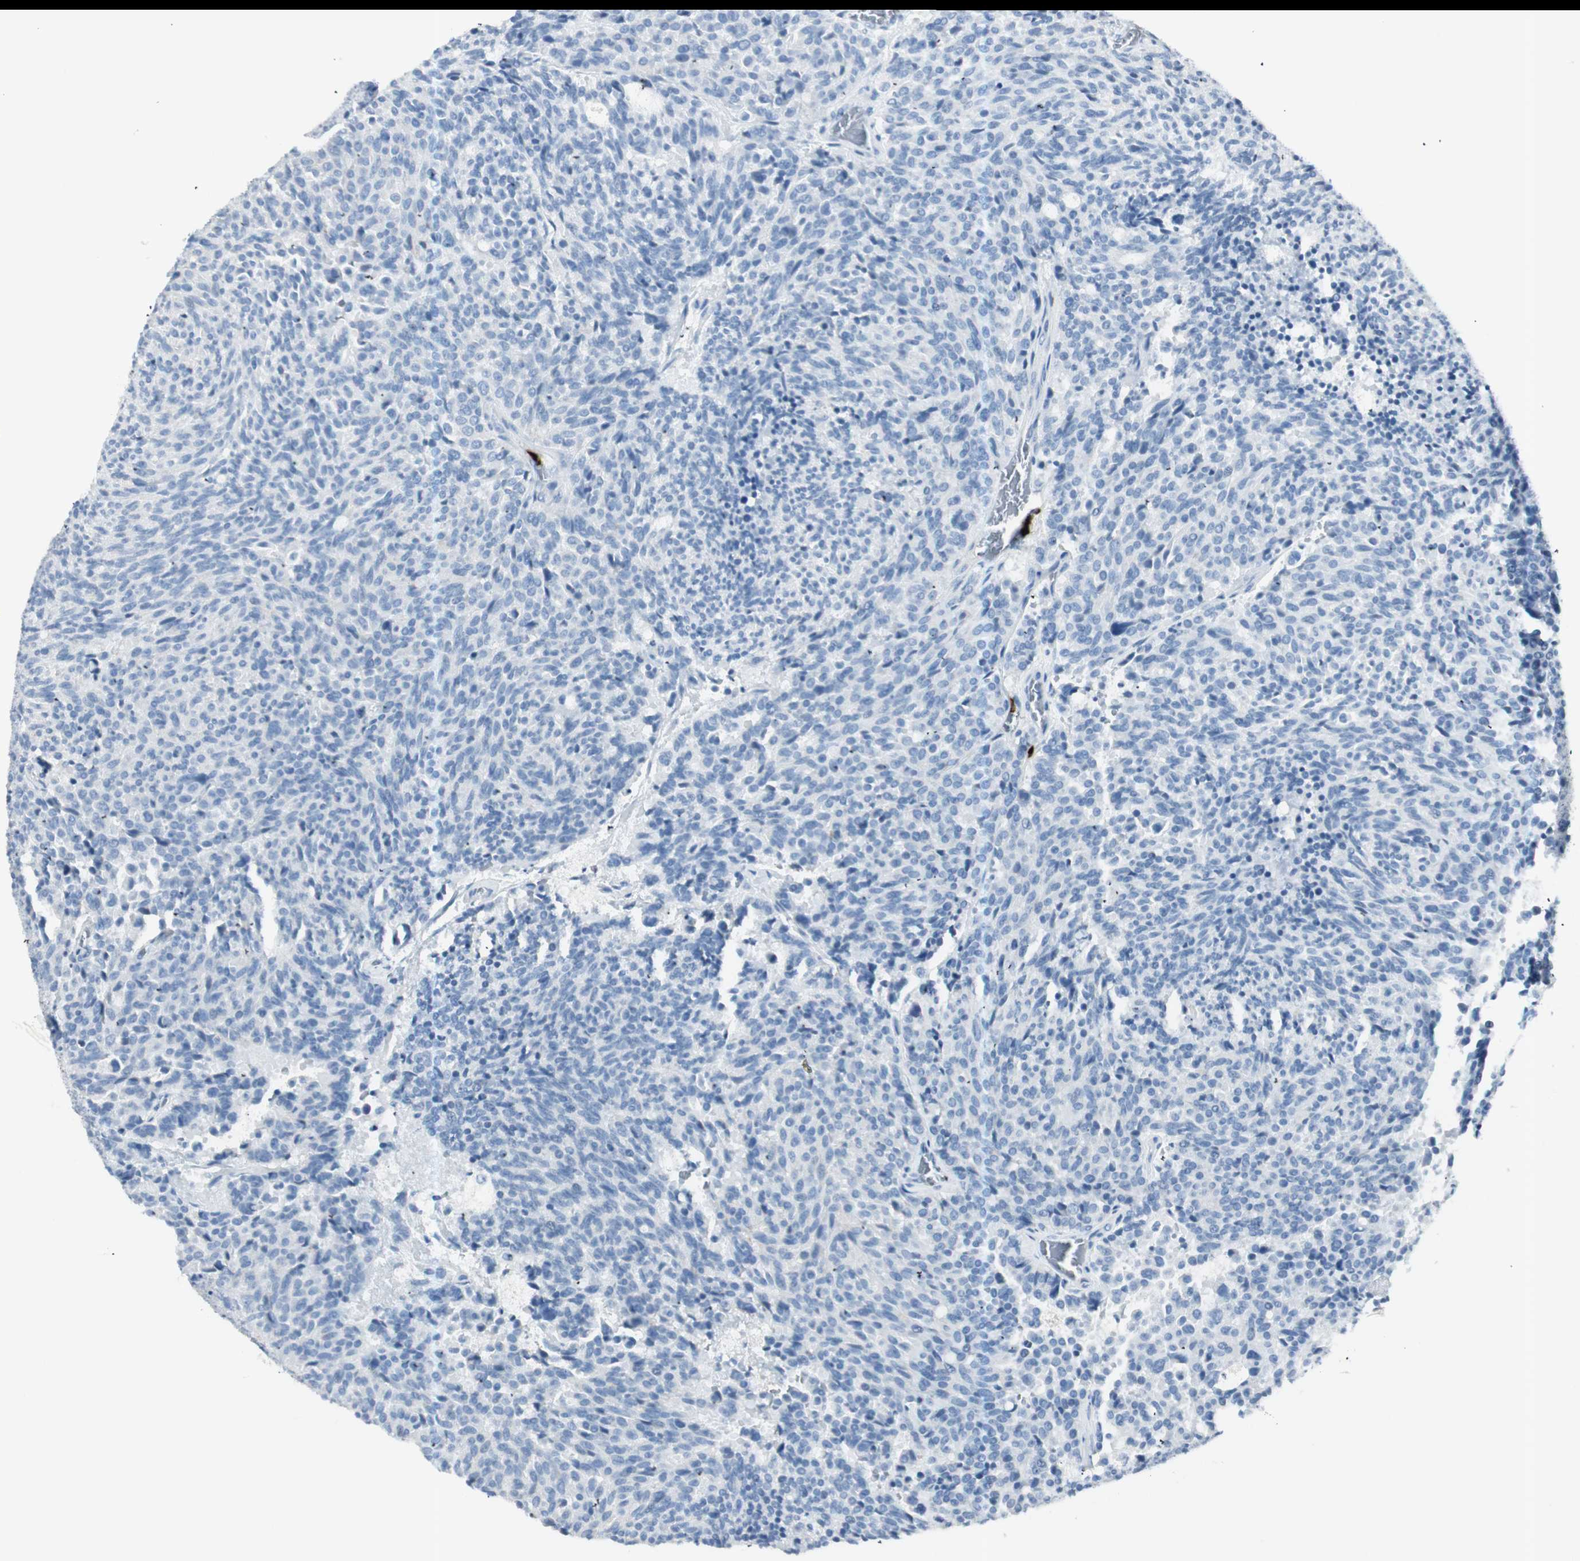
{"staining": {"intensity": "negative", "quantity": "none", "location": "none"}, "tissue": "carcinoid", "cell_type": "Tumor cells", "image_type": "cancer", "snomed": [{"axis": "morphology", "description": "Carcinoid, malignant, NOS"}, {"axis": "topography", "description": "Pancreas"}], "caption": "DAB (3,3'-diaminobenzidine) immunohistochemical staining of human carcinoid (malignant) displays no significant staining in tumor cells.", "gene": "PRTN3", "patient": {"sex": "female", "age": 54}}